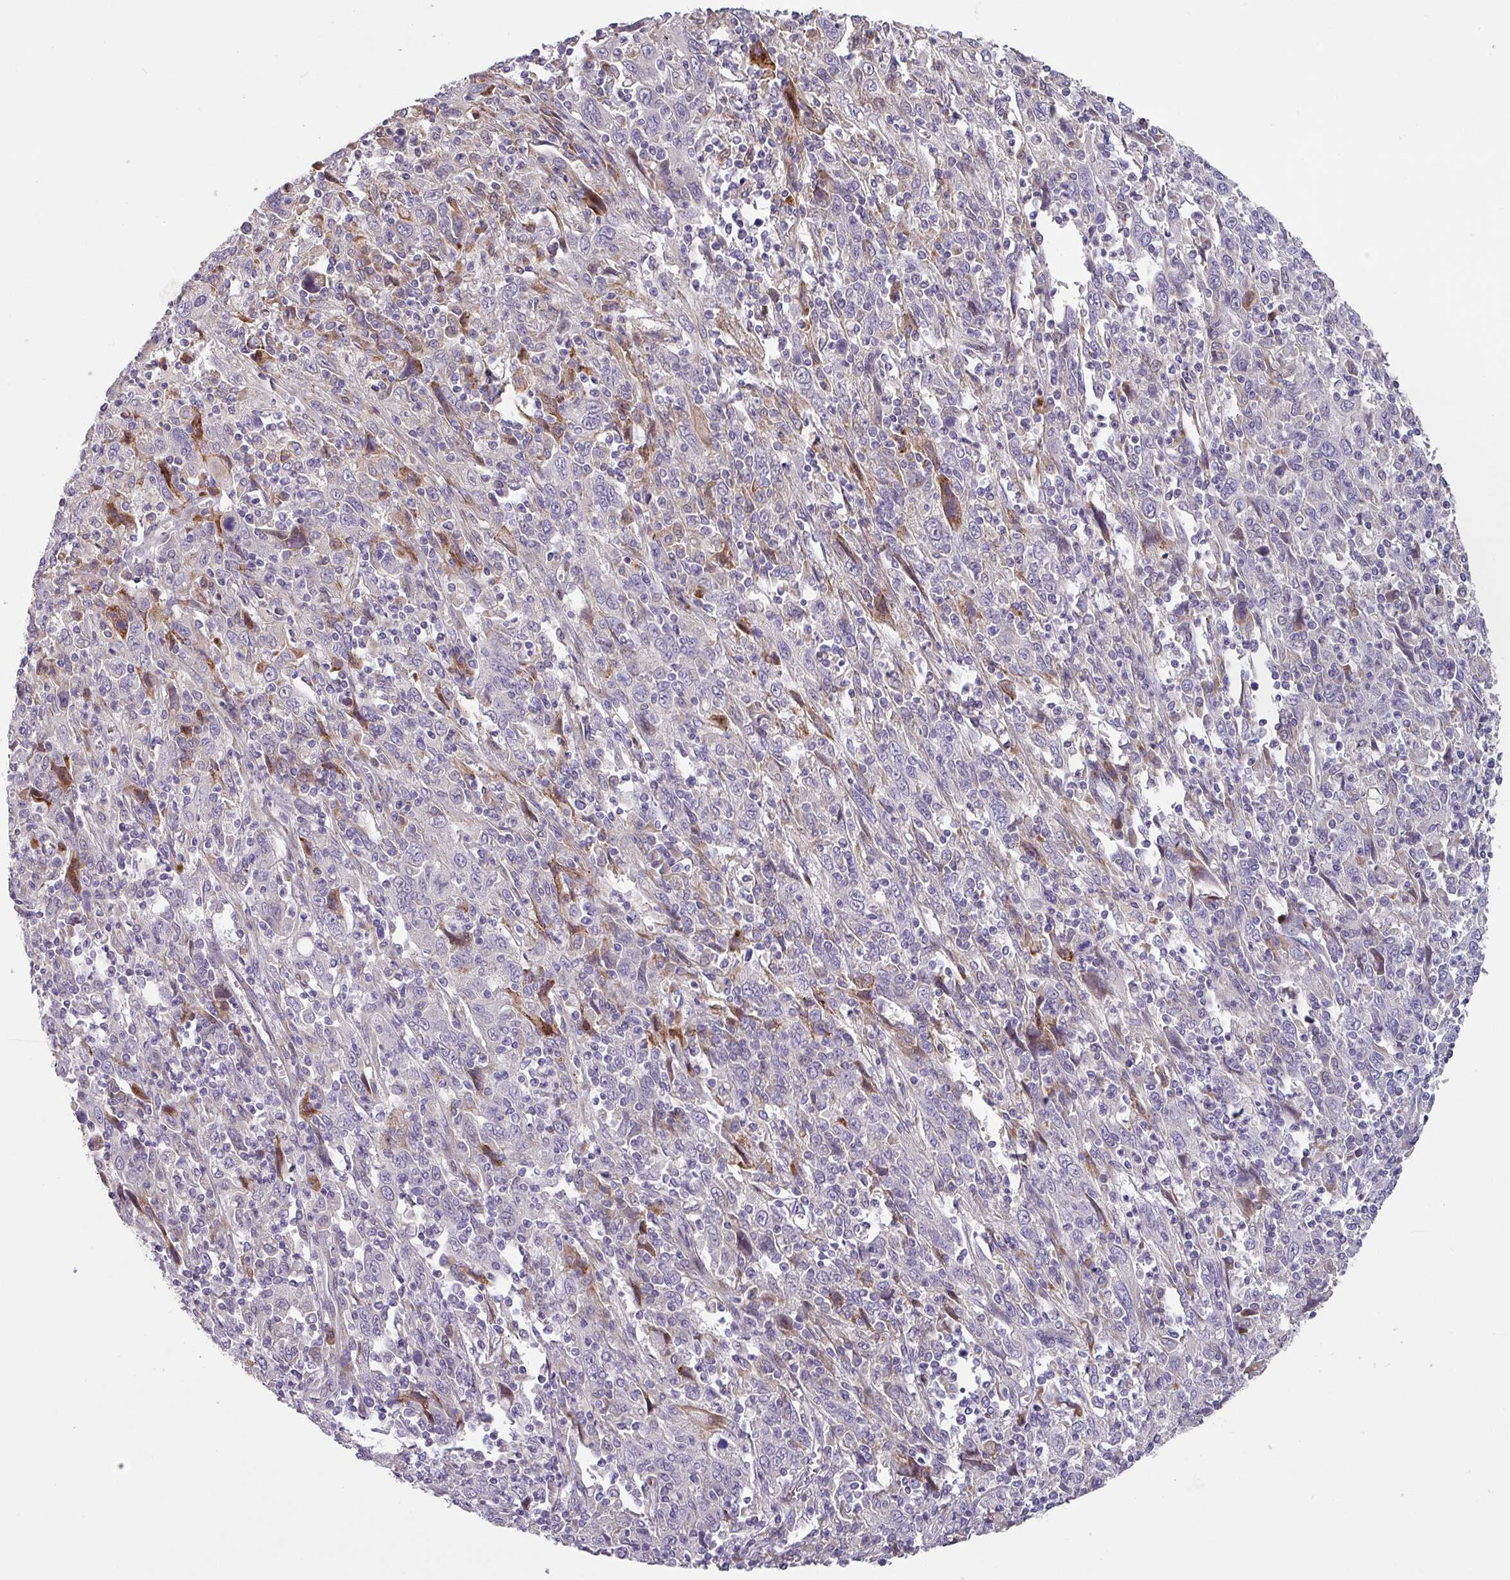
{"staining": {"intensity": "negative", "quantity": "none", "location": "none"}, "tissue": "cervical cancer", "cell_type": "Tumor cells", "image_type": "cancer", "snomed": [{"axis": "morphology", "description": "Squamous cell carcinoma, NOS"}, {"axis": "topography", "description": "Cervix"}], "caption": "Immunohistochemistry of cervical squamous cell carcinoma displays no positivity in tumor cells.", "gene": "KLHL3", "patient": {"sex": "female", "age": 46}}